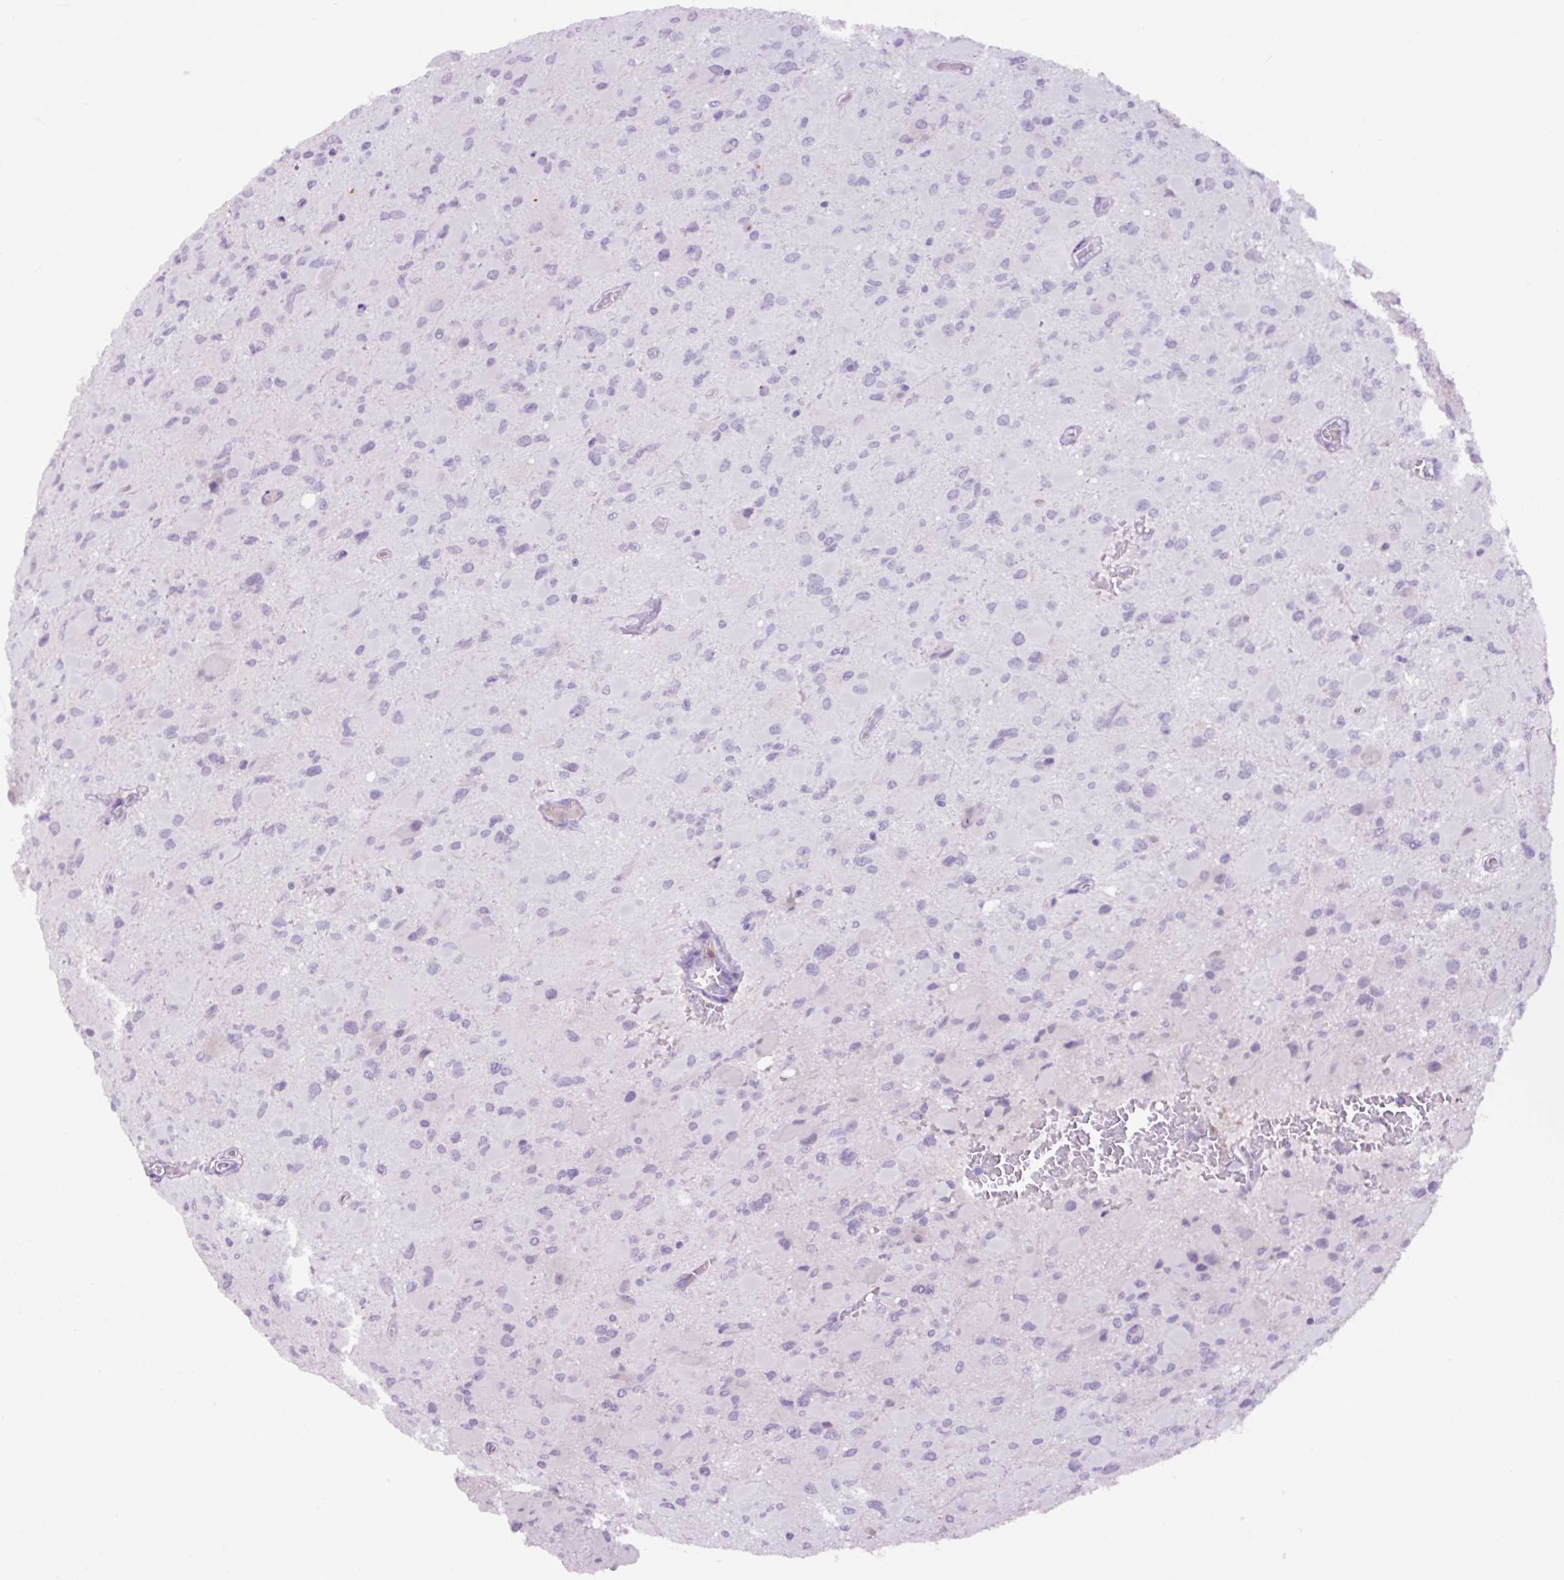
{"staining": {"intensity": "negative", "quantity": "none", "location": "none"}, "tissue": "glioma", "cell_type": "Tumor cells", "image_type": "cancer", "snomed": [{"axis": "morphology", "description": "Glioma, malignant, High grade"}, {"axis": "topography", "description": "Cerebral cortex"}], "caption": "A high-resolution image shows immunohistochemistry staining of malignant glioma (high-grade), which displays no significant expression in tumor cells.", "gene": "MFSD3", "patient": {"sex": "female", "age": 36}}